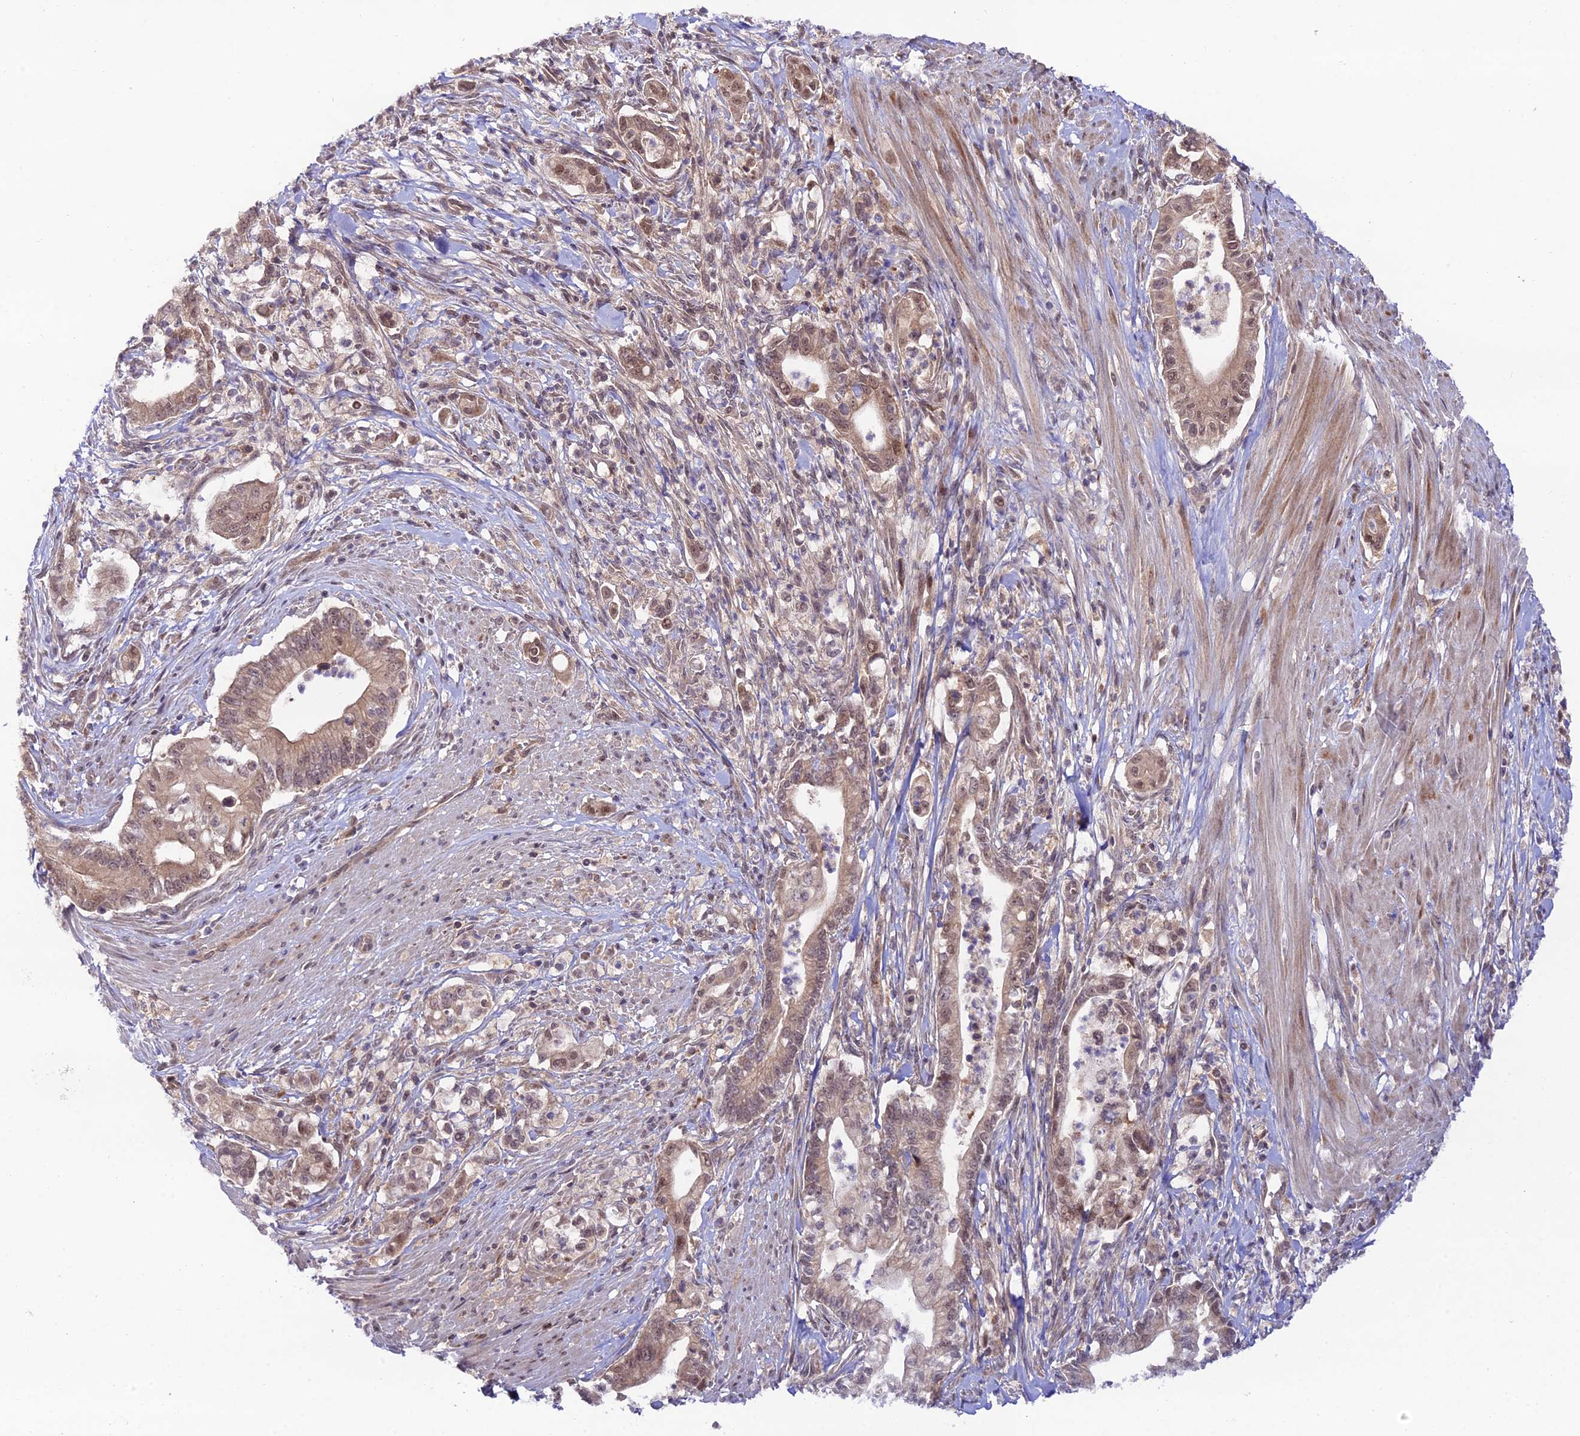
{"staining": {"intensity": "weak", "quantity": ">75%", "location": "cytoplasmic/membranous,nuclear"}, "tissue": "pancreatic cancer", "cell_type": "Tumor cells", "image_type": "cancer", "snomed": [{"axis": "morphology", "description": "Adenocarcinoma, NOS"}, {"axis": "topography", "description": "Pancreas"}], "caption": "A high-resolution image shows immunohistochemistry (IHC) staining of pancreatic cancer, which displays weak cytoplasmic/membranous and nuclear expression in about >75% of tumor cells.", "gene": "TRIM40", "patient": {"sex": "male", "age": 78}}